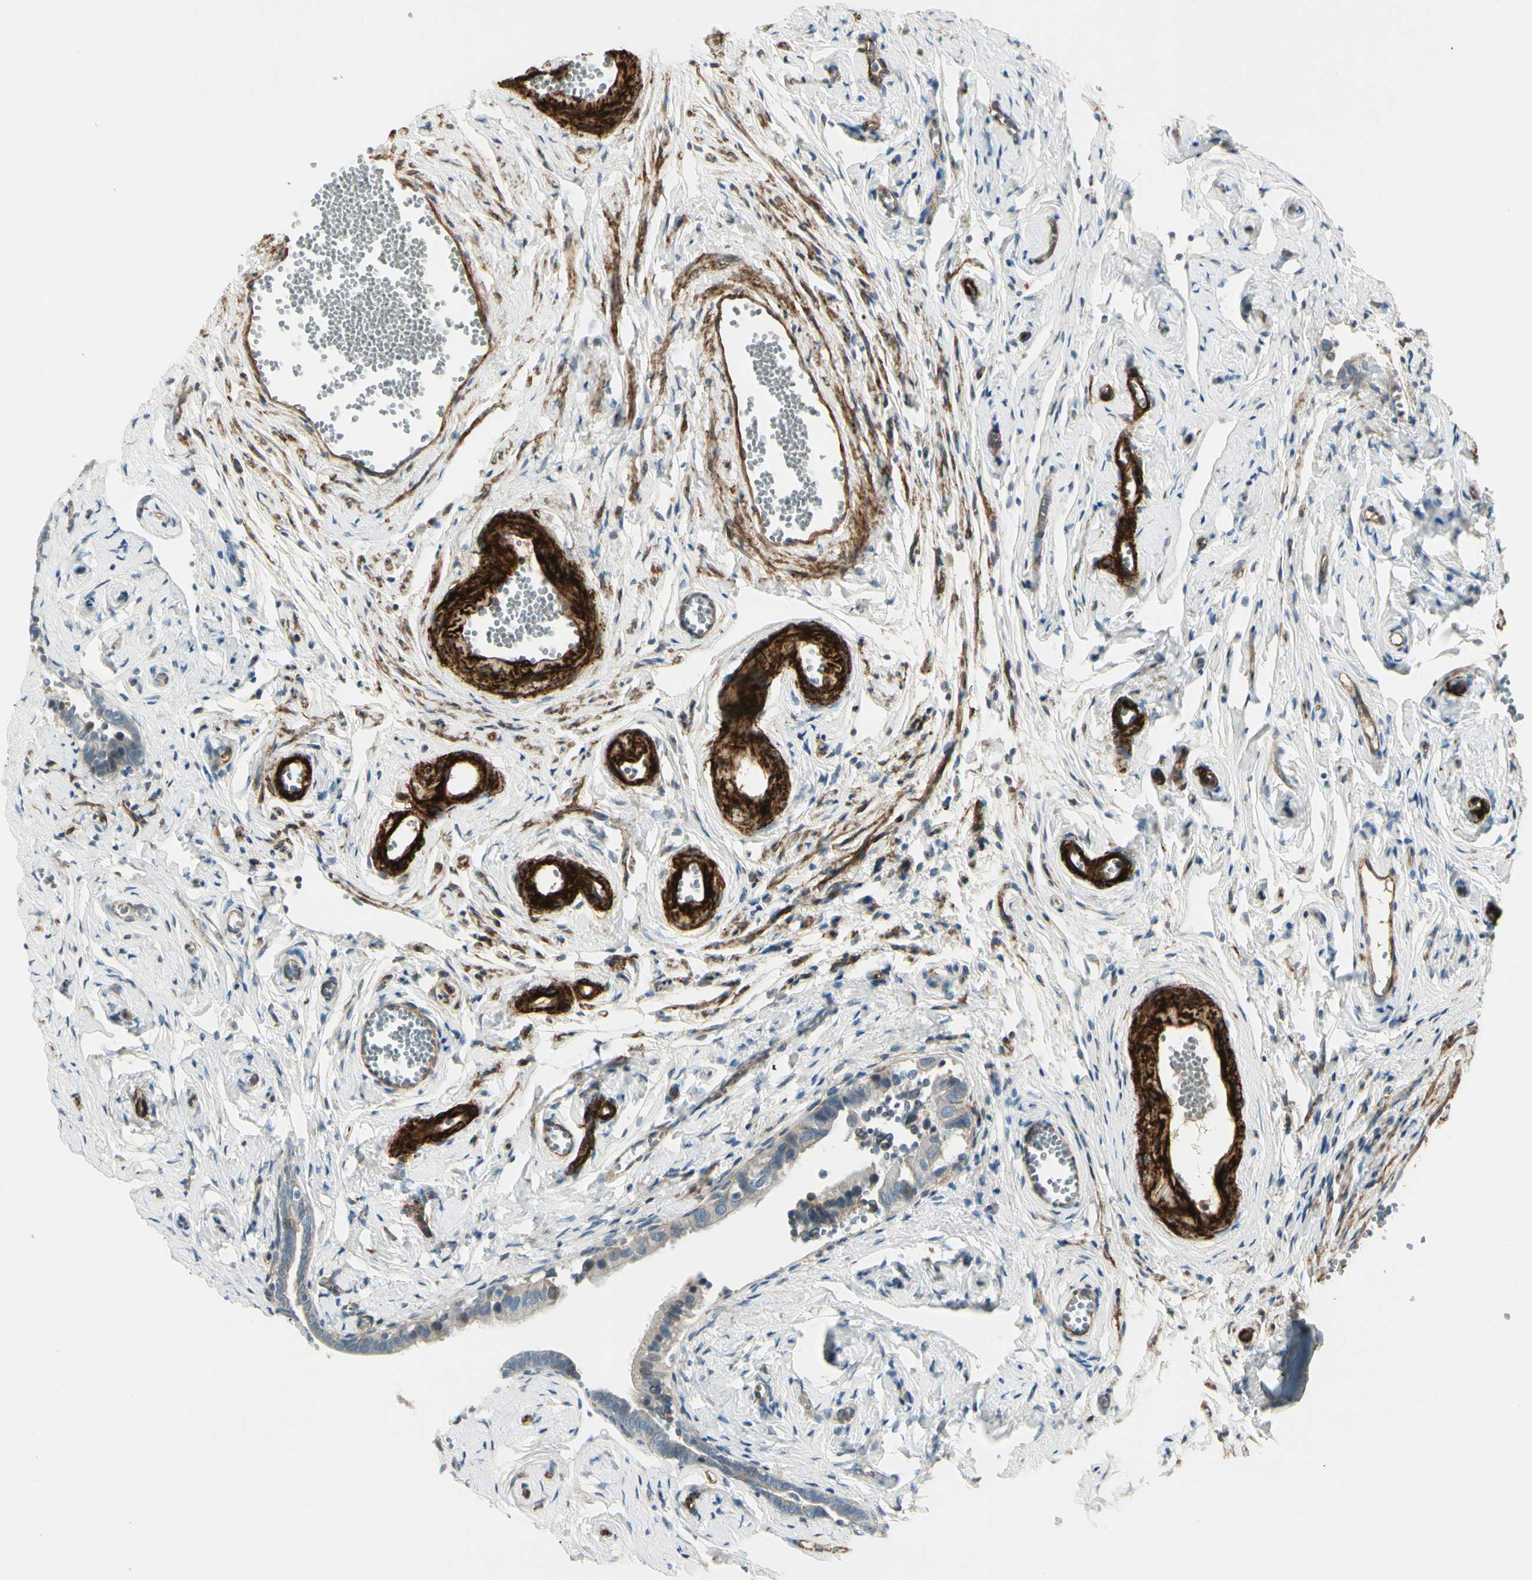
{"staining": {"intensity": "weak", "quantity": "<25%", "location": "nuclear"}, "tissue": "fallopian tube", "cell_type": "Glandular cells", "image_type": "normal", "snomed": [{"axis": "morphology", "description": "Normal tissue, NOS"}, {"axis": "topography", "description": "Fallopian tube"}], "caption": "There is no significant staining in glandular cells of fallopian tube. (DAB (3,3'-diaminobenzidine) IHC, high magnification).", "gene": "MCAM", "patient": {"sex": "female", "age": 71}}